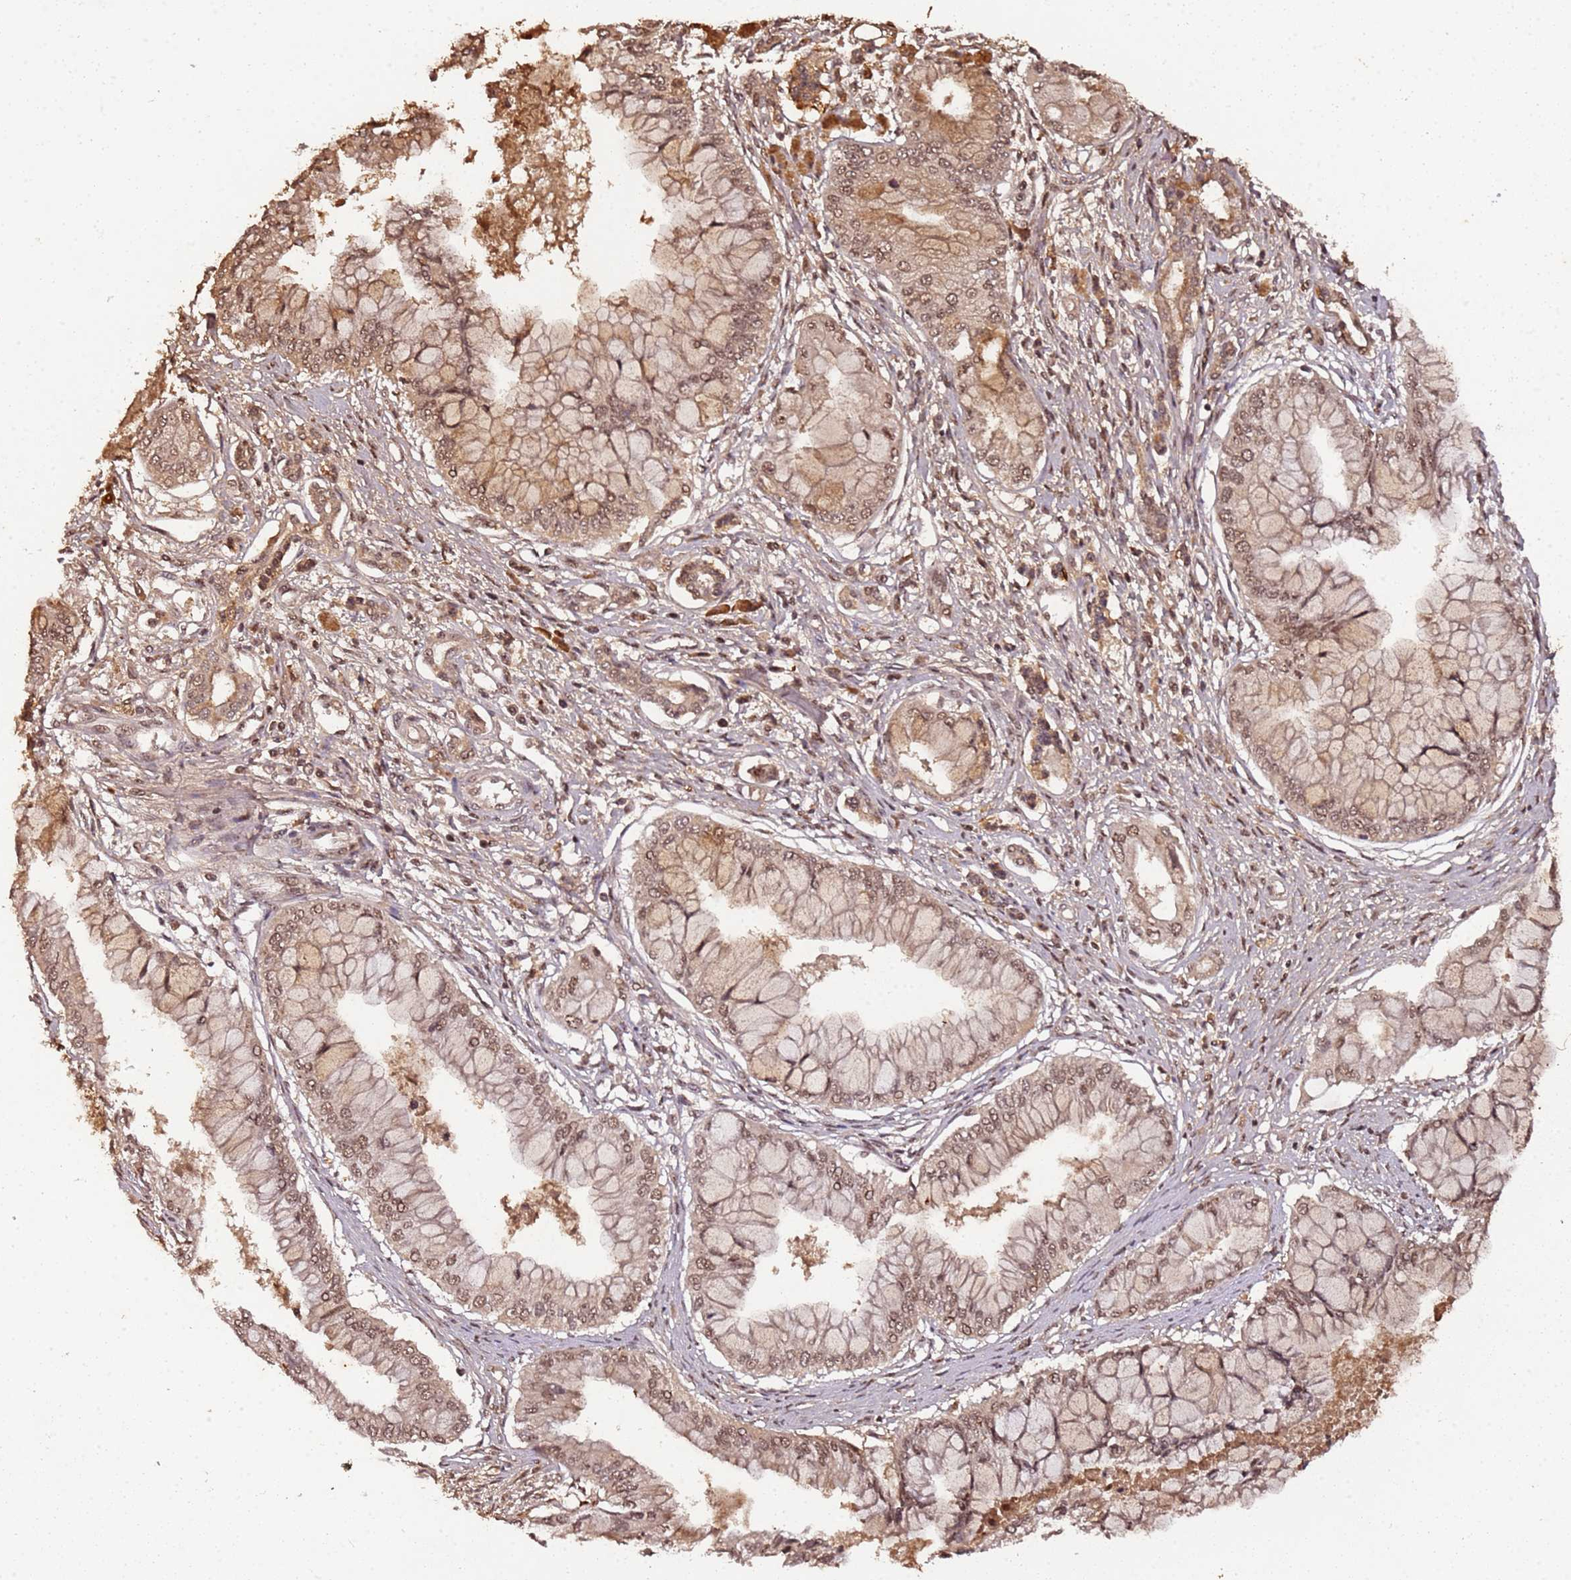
{"staining": {"intensity": "moderate", "quantity": ">75%", "location": "cytoplasmic/membranous,nuclear"}, "tissue": "pancreatic cancer", "cell_type": "Tumor cells", "image_type": "cancer", "snomed": [{"axis": "morphology", "description": "Adenocarcinoma, NOS"}, {"axis": "topography", "description": "Pancreas"}], "caption": "Immunohistochemical staining of human pancreatic adenocarcinoma displays medium levels of moderate cytoplasmic/membranous and nuclear staining in approximately >75% of tumor cells. Immunohistochemistry stains the protein in brown and the nuclei are stained blue.", "gene": "COL1A2", "patient": {"sex": "male", "age": 46}}